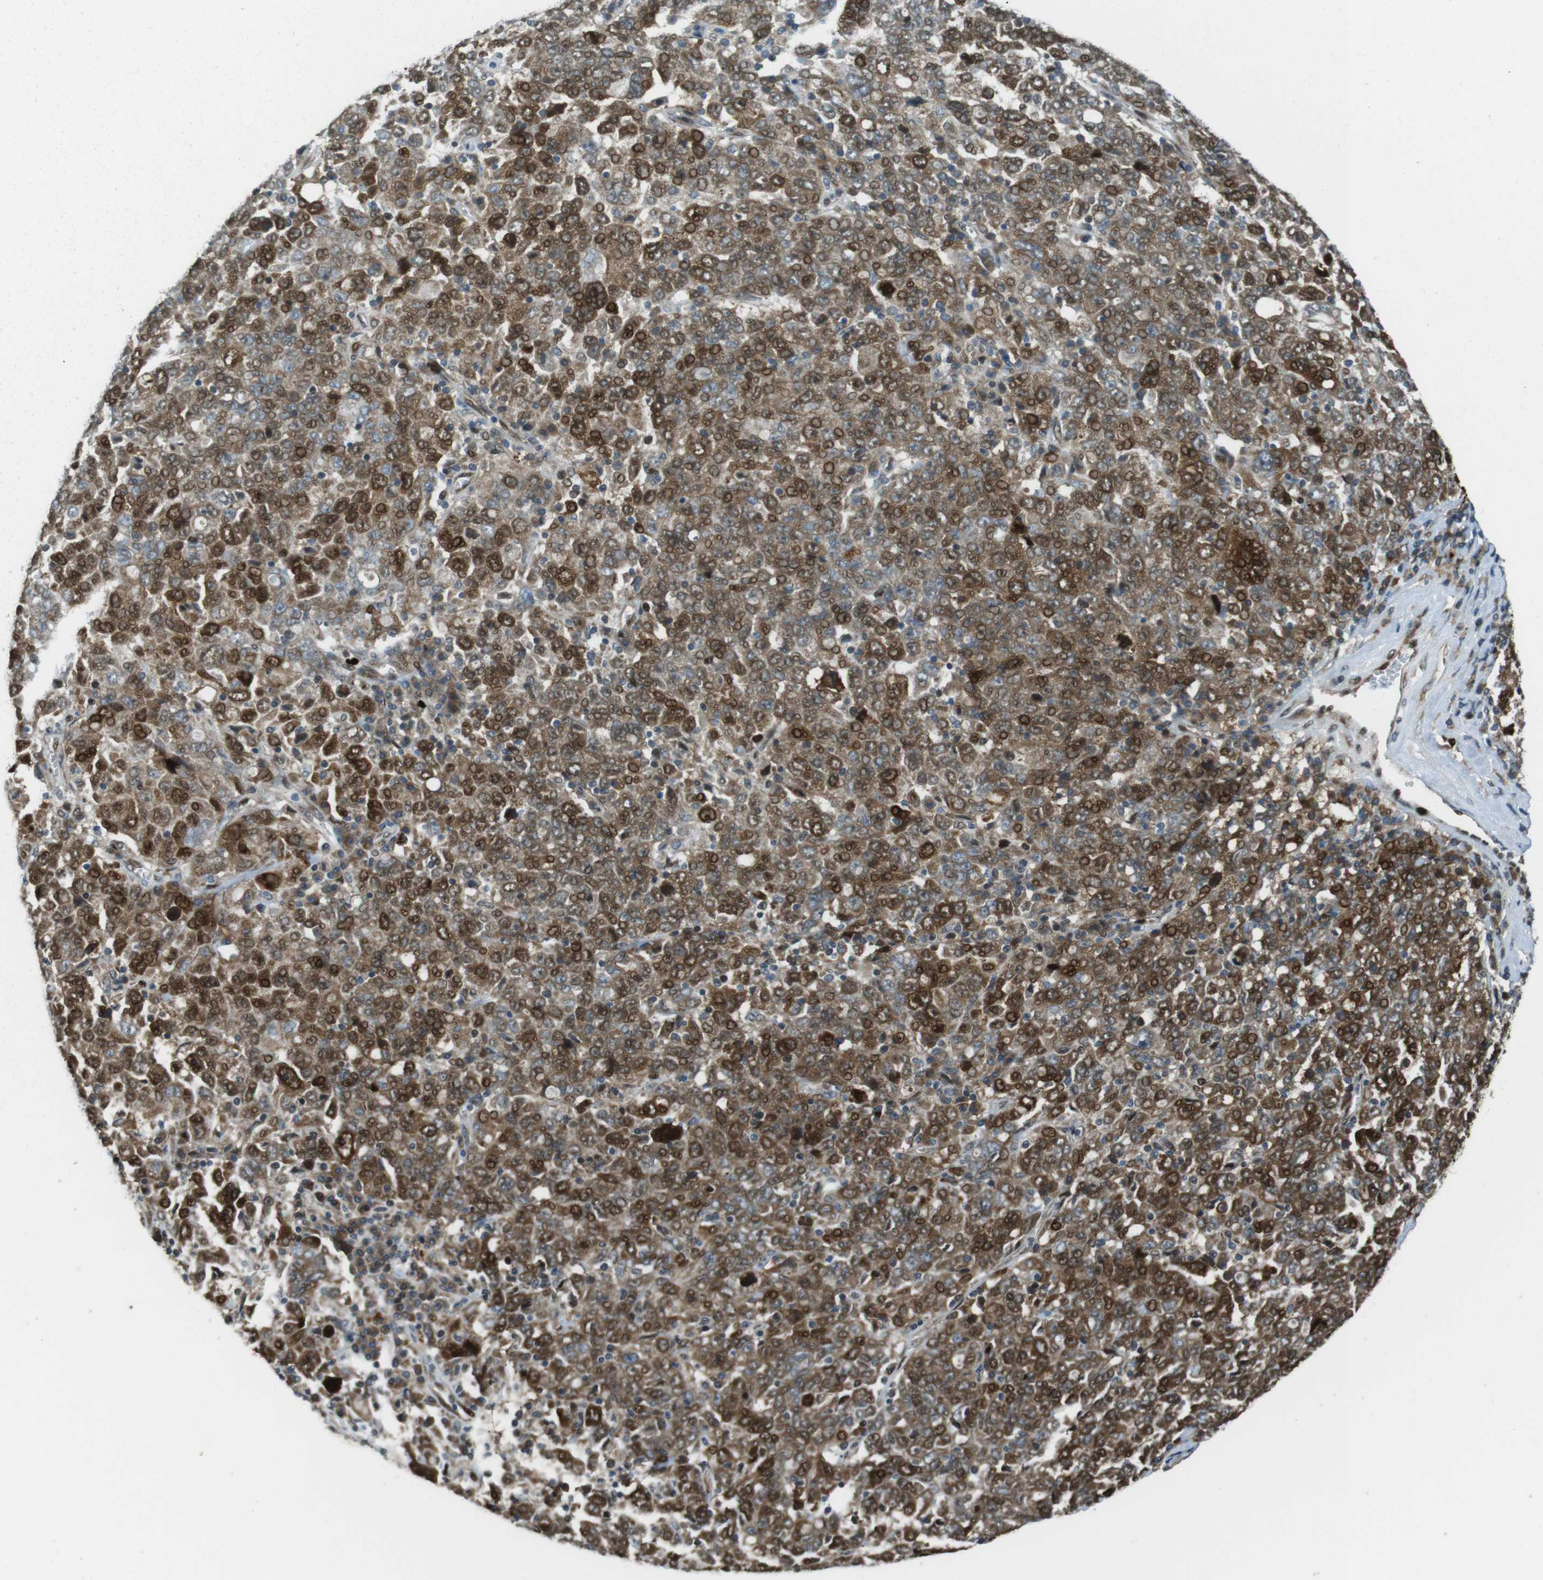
{"staining": {"intensity": "moderate", "quantity": "25%-75%", "location": "cytoplasmic/membranous,nuclear"}, "tissue": "ovarian cancer", "cell_type": "Tumor cells", "image_type": "cancer", "snomed": [{"axis": "morphology", "description": "Carcinoma, endometroid"}, {"axis": "topography", "description": "Ovary"}], "caption": "Moderate cytoplasmic/membranous and nuclear expression is identified in about 25%-75% of tumor cells in ovarian cancer. The protein of interest is shown in brown color, while the nuclei are stained blue.", "gene": "ZNF330", "patient": {"sex": "female", "age": 62}}